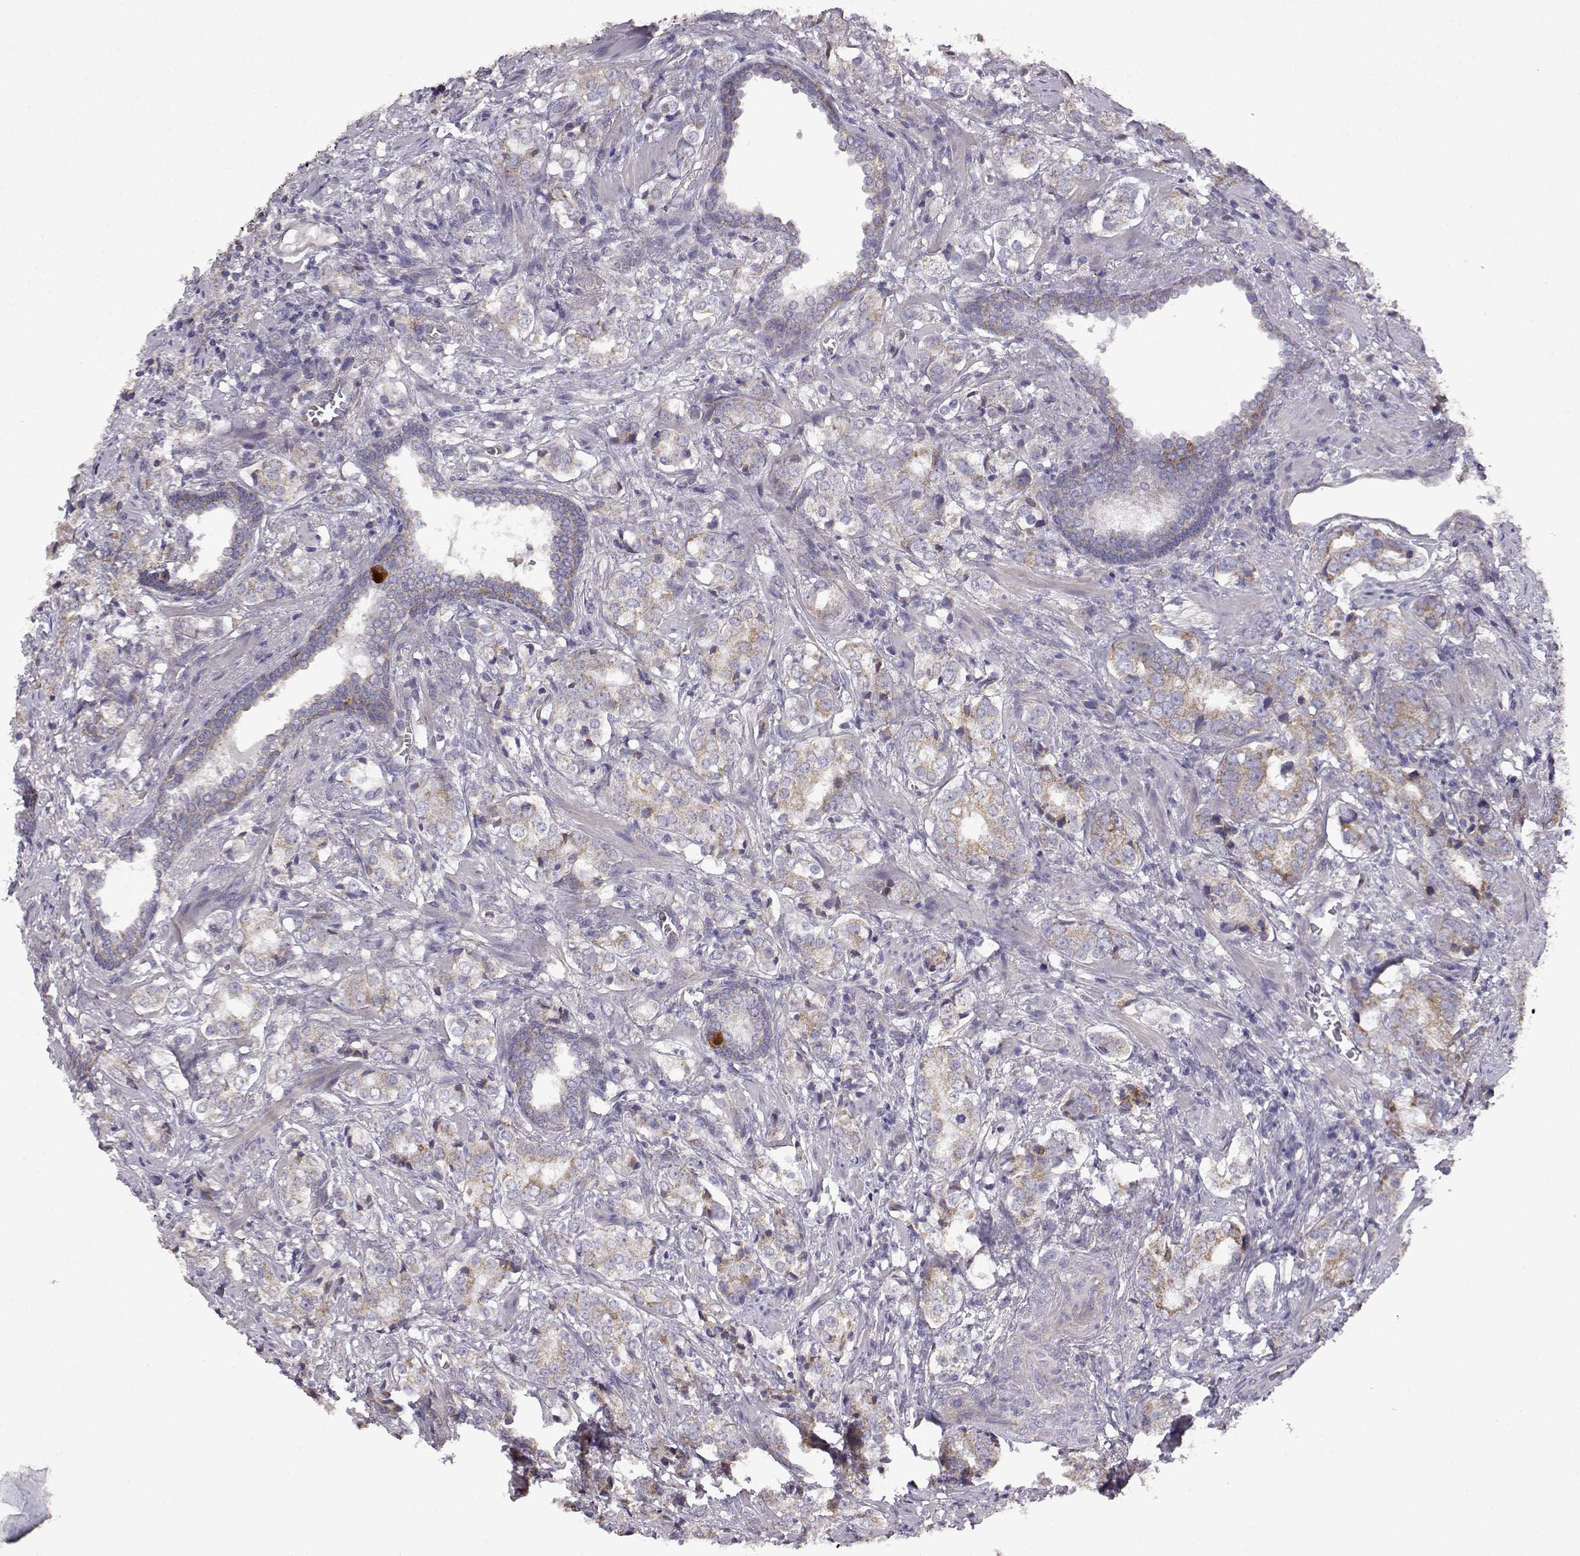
{"staining": {"intensity": "weak", "quantity": "25%-75%", "location": "cytoplasmic/membranous"}, "tissue": "prostate cancer", "cell_type": "Tumor cells", "image_type": "cancer", "snomed": [{"axis": "morphology", "description": "Adenocarcinoma, NOS"}, {"axis": "topography", "description": "Prostate and seminal vesicle, NOS"}], "caption": "A photomicrograph showing weak cytoplasmic/membranous staining in approximately 25%-75% of tumor cells in prostate cancer (adenocarcinoma), as visualized by brown immunohistochemical staining.", "gene": "DDC", "patient": {"sex": "male", "age": 63}}